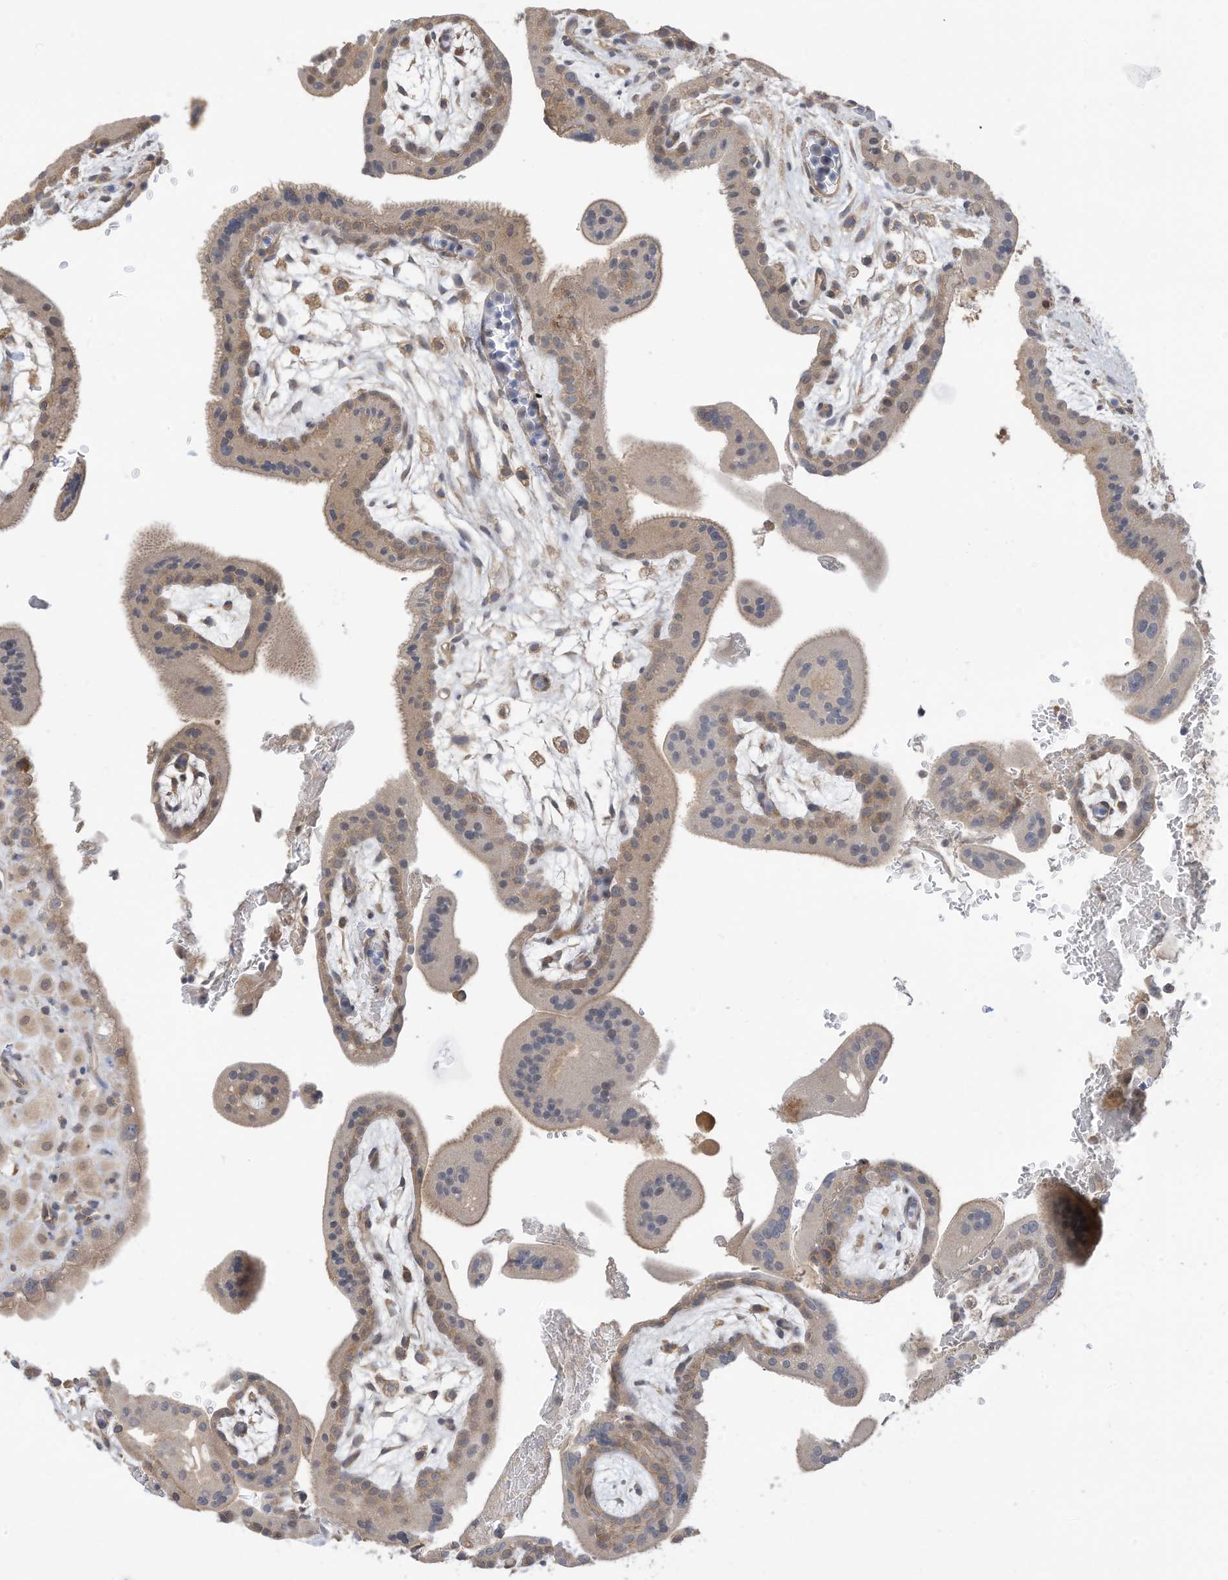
{"staining": {"intensity": "weak", "quantity": "25%-75%", "location": "cytoplasmic/membranous"}, "tissue": "placenta", "cell_type": "Trophoblastic cells", "image_type": "normal", "snomed": [{"axis": "morphology", "description": "Normal tissue, NOS"}, {"axis": "topography", "description": "Placenta"}], "caption": "Immunohistochemical staining of unremarkable placenta shows weak cytoplasmic/membranous protein staining in approximately 25%-75% of trophoblastic cells.", "gene": "REC8", "patient": {"sex": "female", "age": 35}}